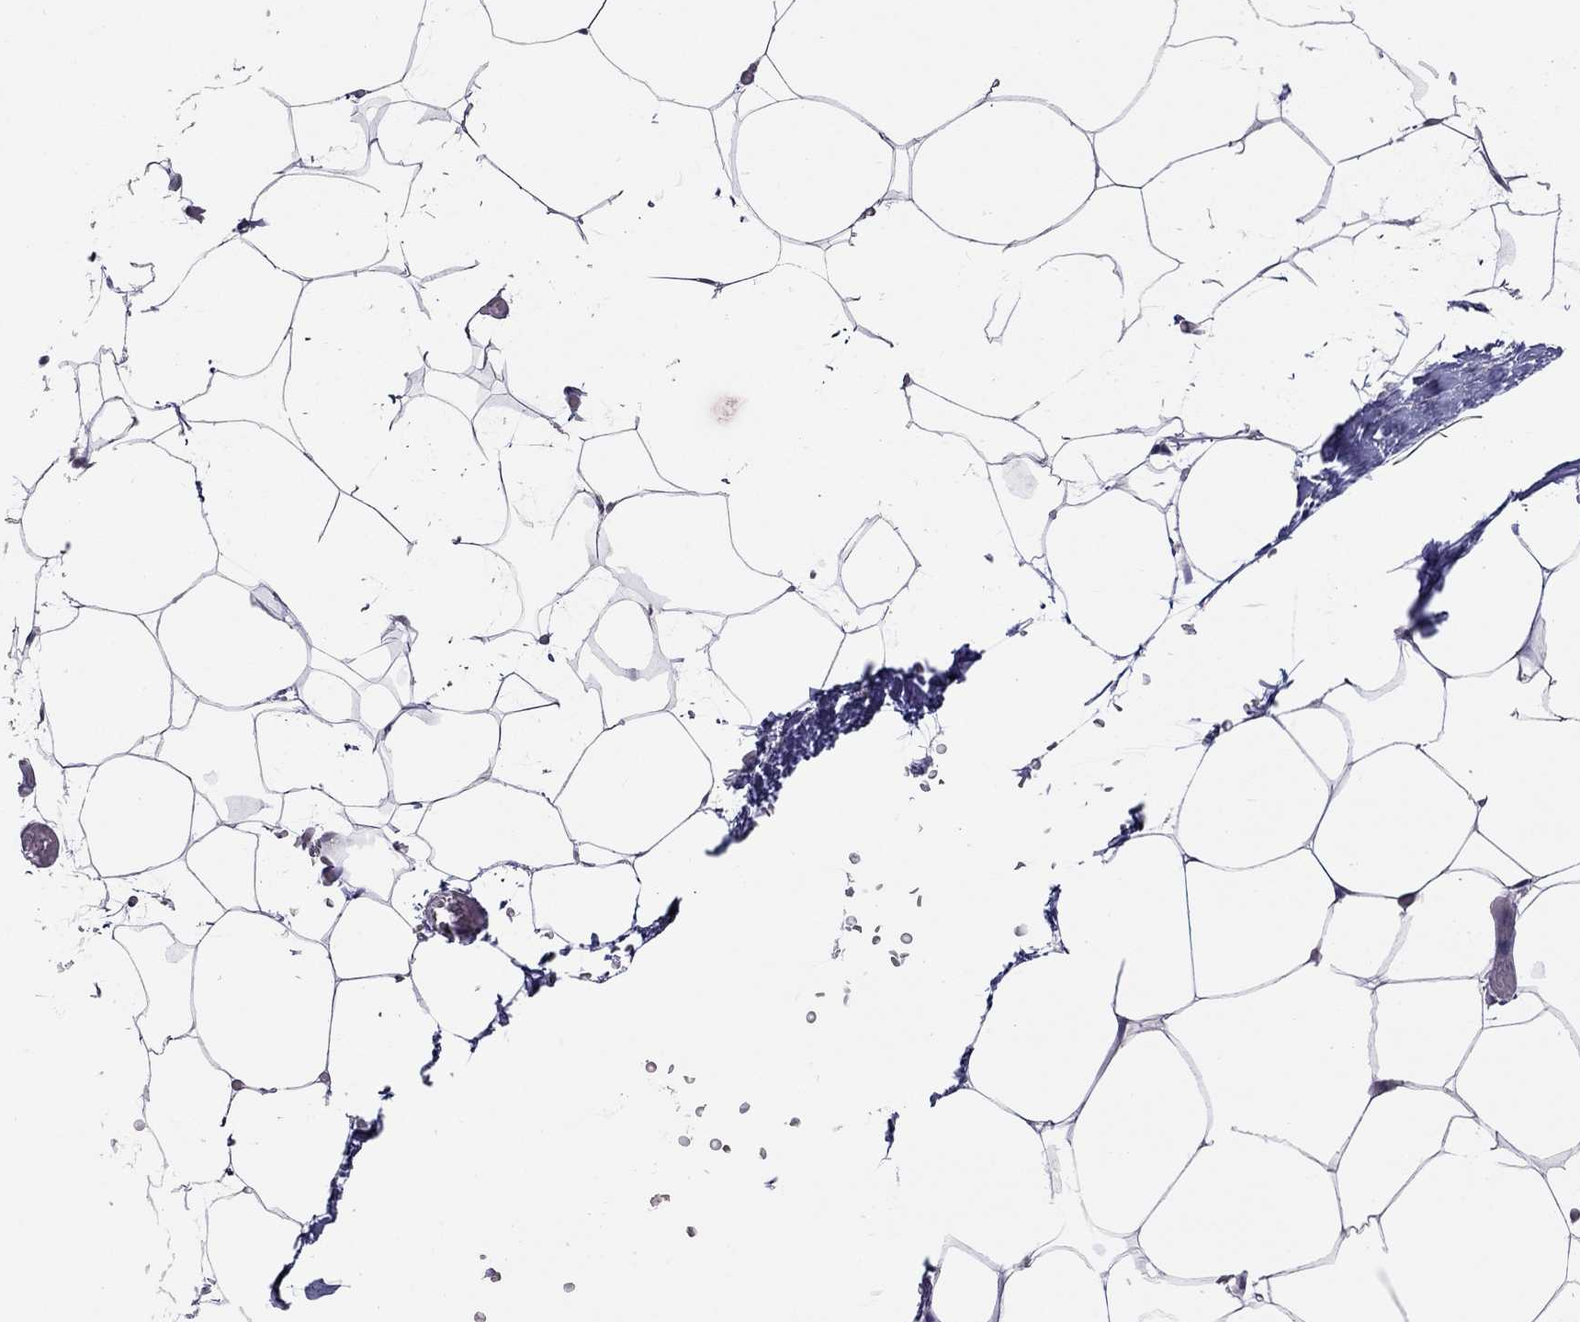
{"staining": {"intensity": "negative", "quantity": "none", "location": "none"}, "tissue": "adipose tissue", "cell_type": "Adipocytes", "image_type": "normal", "snomed": [{"axis": "morphology", "description": "Normal tissue, NOS"}, {"axis": "topography", "description": "Adipose tissue"}], "caption": "There is no significant staining in adipocytes of adipose tissue.", "gene": "SYTL2", "patient": {"sex": "male", "age": 57}}